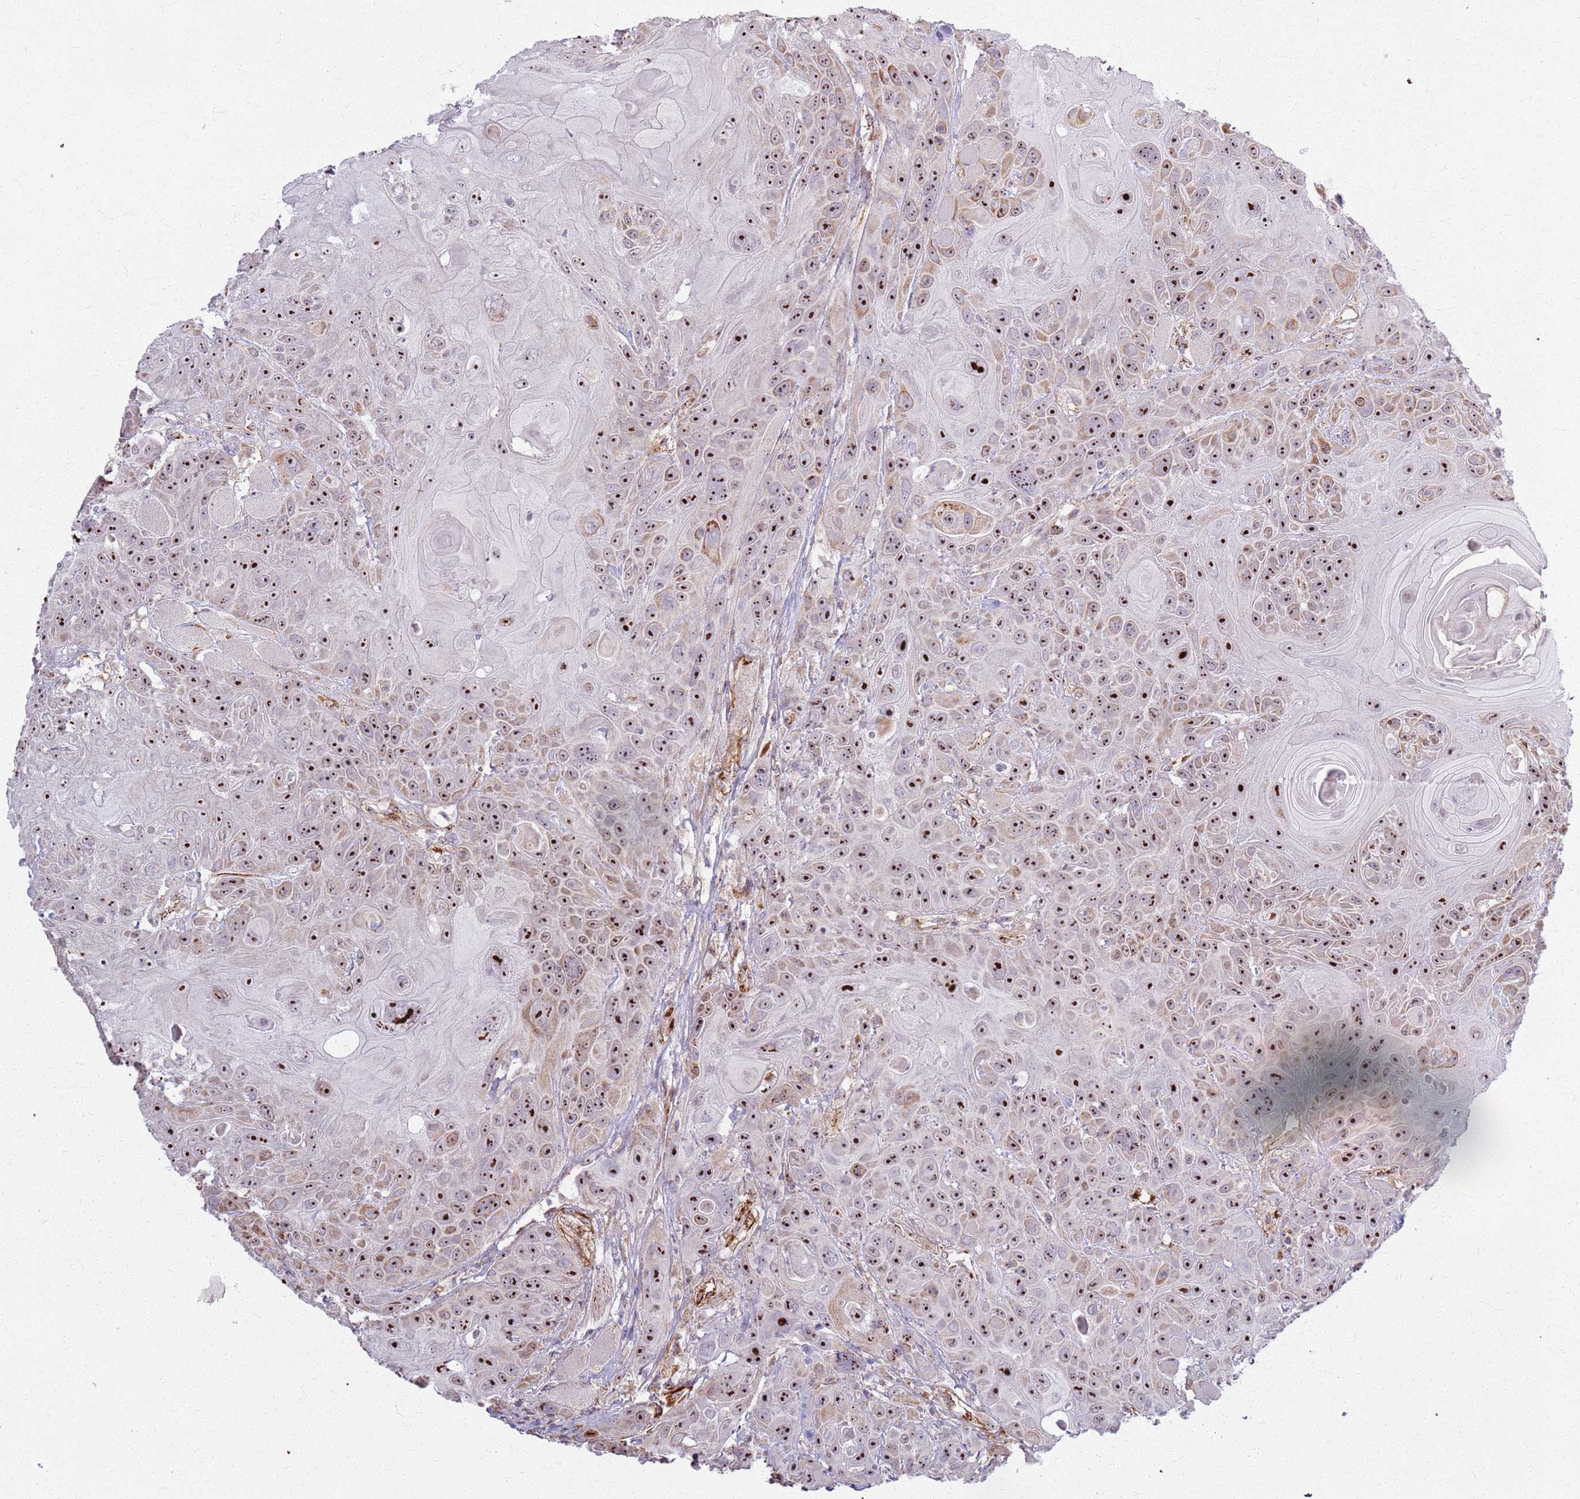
{"staining": {"intensity": "strong", "quantity": ">75%", "location": "nuclear"}, "tissue": "head and neck cancer", "cell_type": "Tumor cells", "image_type": "cancer", "snomed": [{"axis": "morphology", "description": "Squamous cell carcinoma, NOS"}, {"axis": "topography", "description": "Head-Neck"}], "caption": "Protein staining of head and neck cancer tissue exhibits strong nuclear positivity in about >75% of tumor cells.", "gene": "KRI1", "patient": {"sex": "female", "age": 59}}